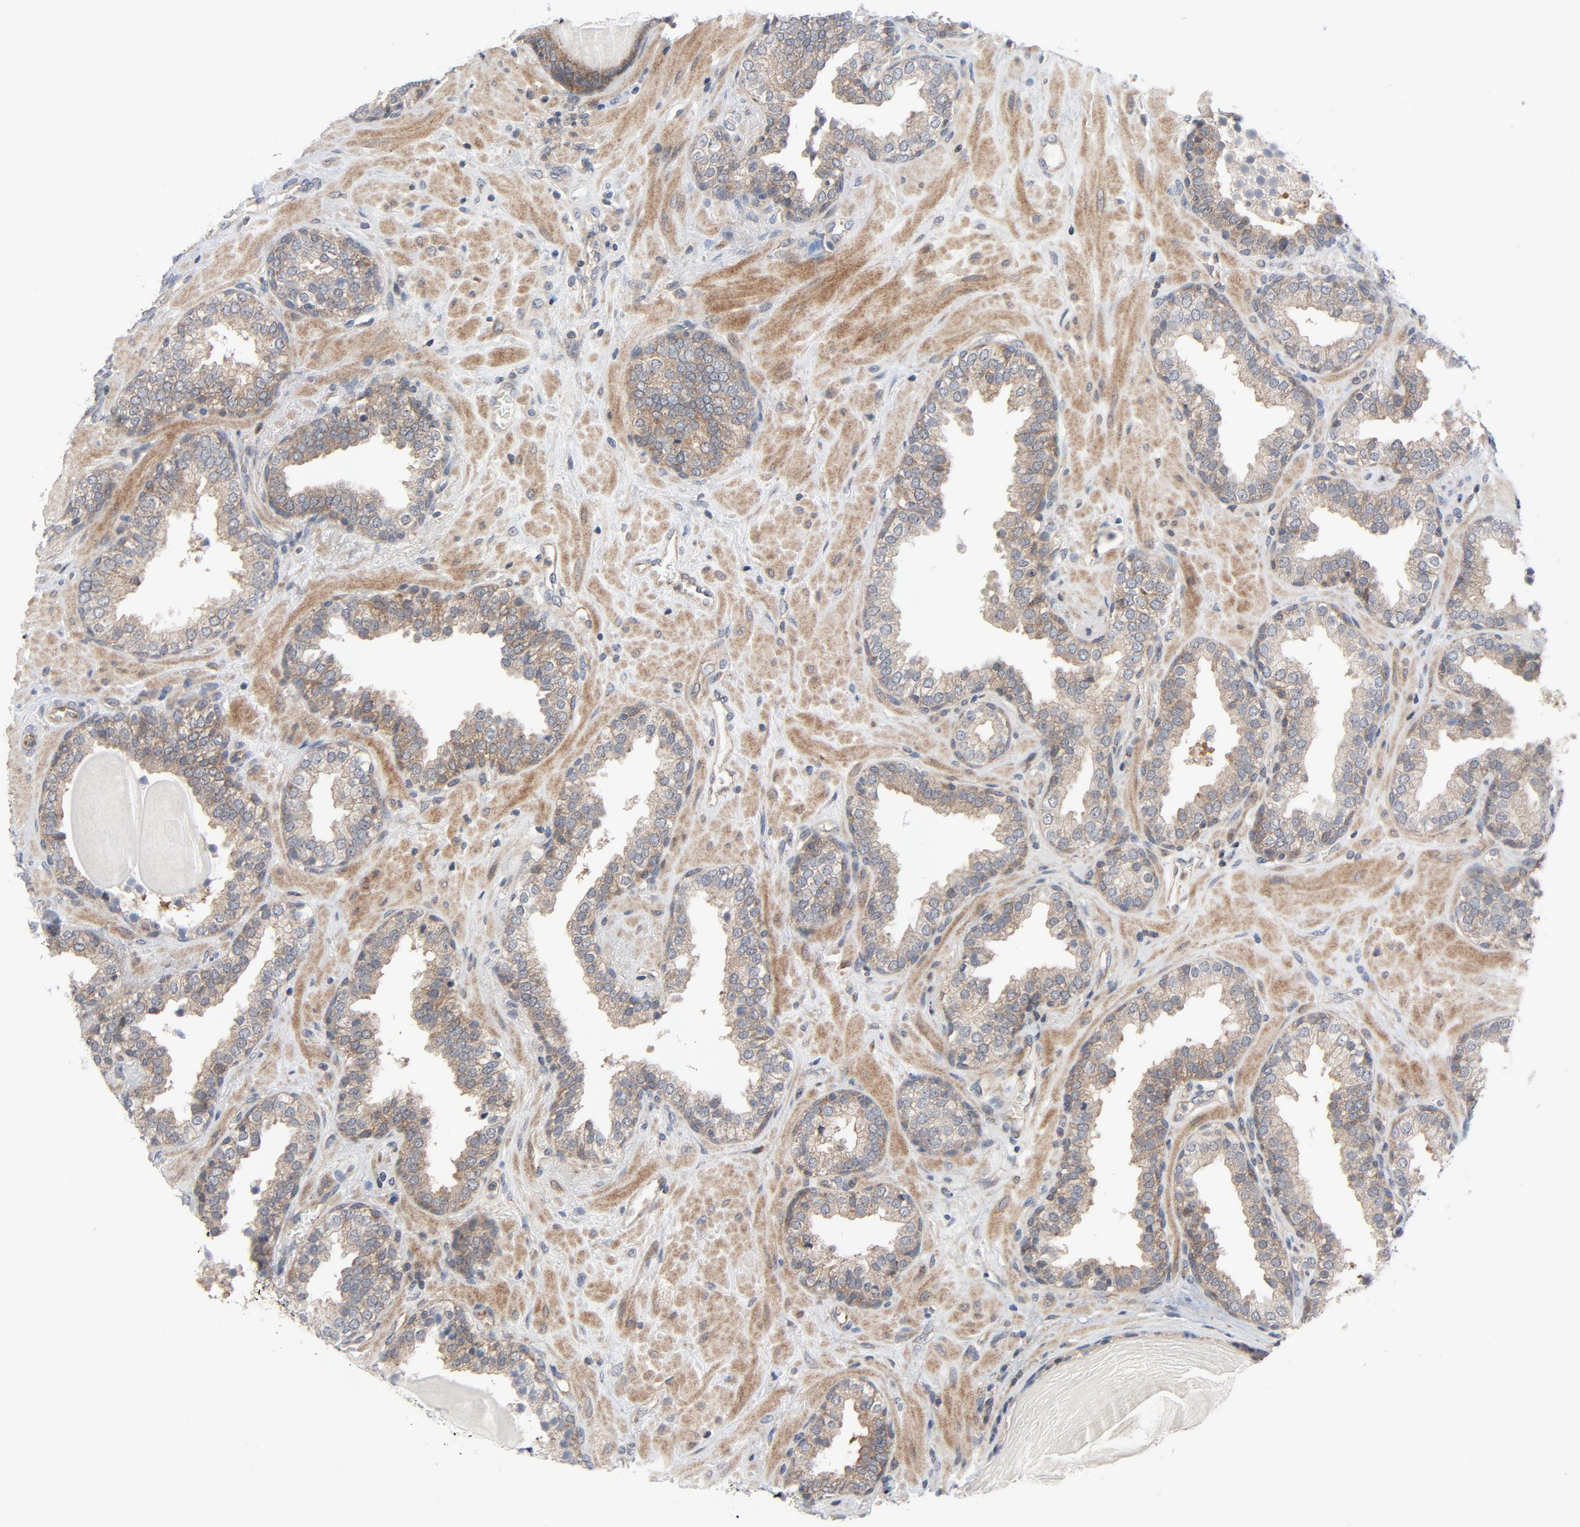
{"staining": {"intensity": "weak", "quantity": ">75%", "location": "cytoplasmic/membranous"}, "tissue": "prostate", "cell_type": "Glandular cells", "image_type": "normal", "snomed": [{"axis": "morphology", "description": "Normal tissue, NOS"}, {"axis": "topography", "description": "Prostate"}], "caption": "Prostate stained with IHC exhibits weak cytoplasmic/membranous staining in approximately >75% of glandular cells.", "gene": "TSG101", "patient": {"sex": "male", "age": 51}}